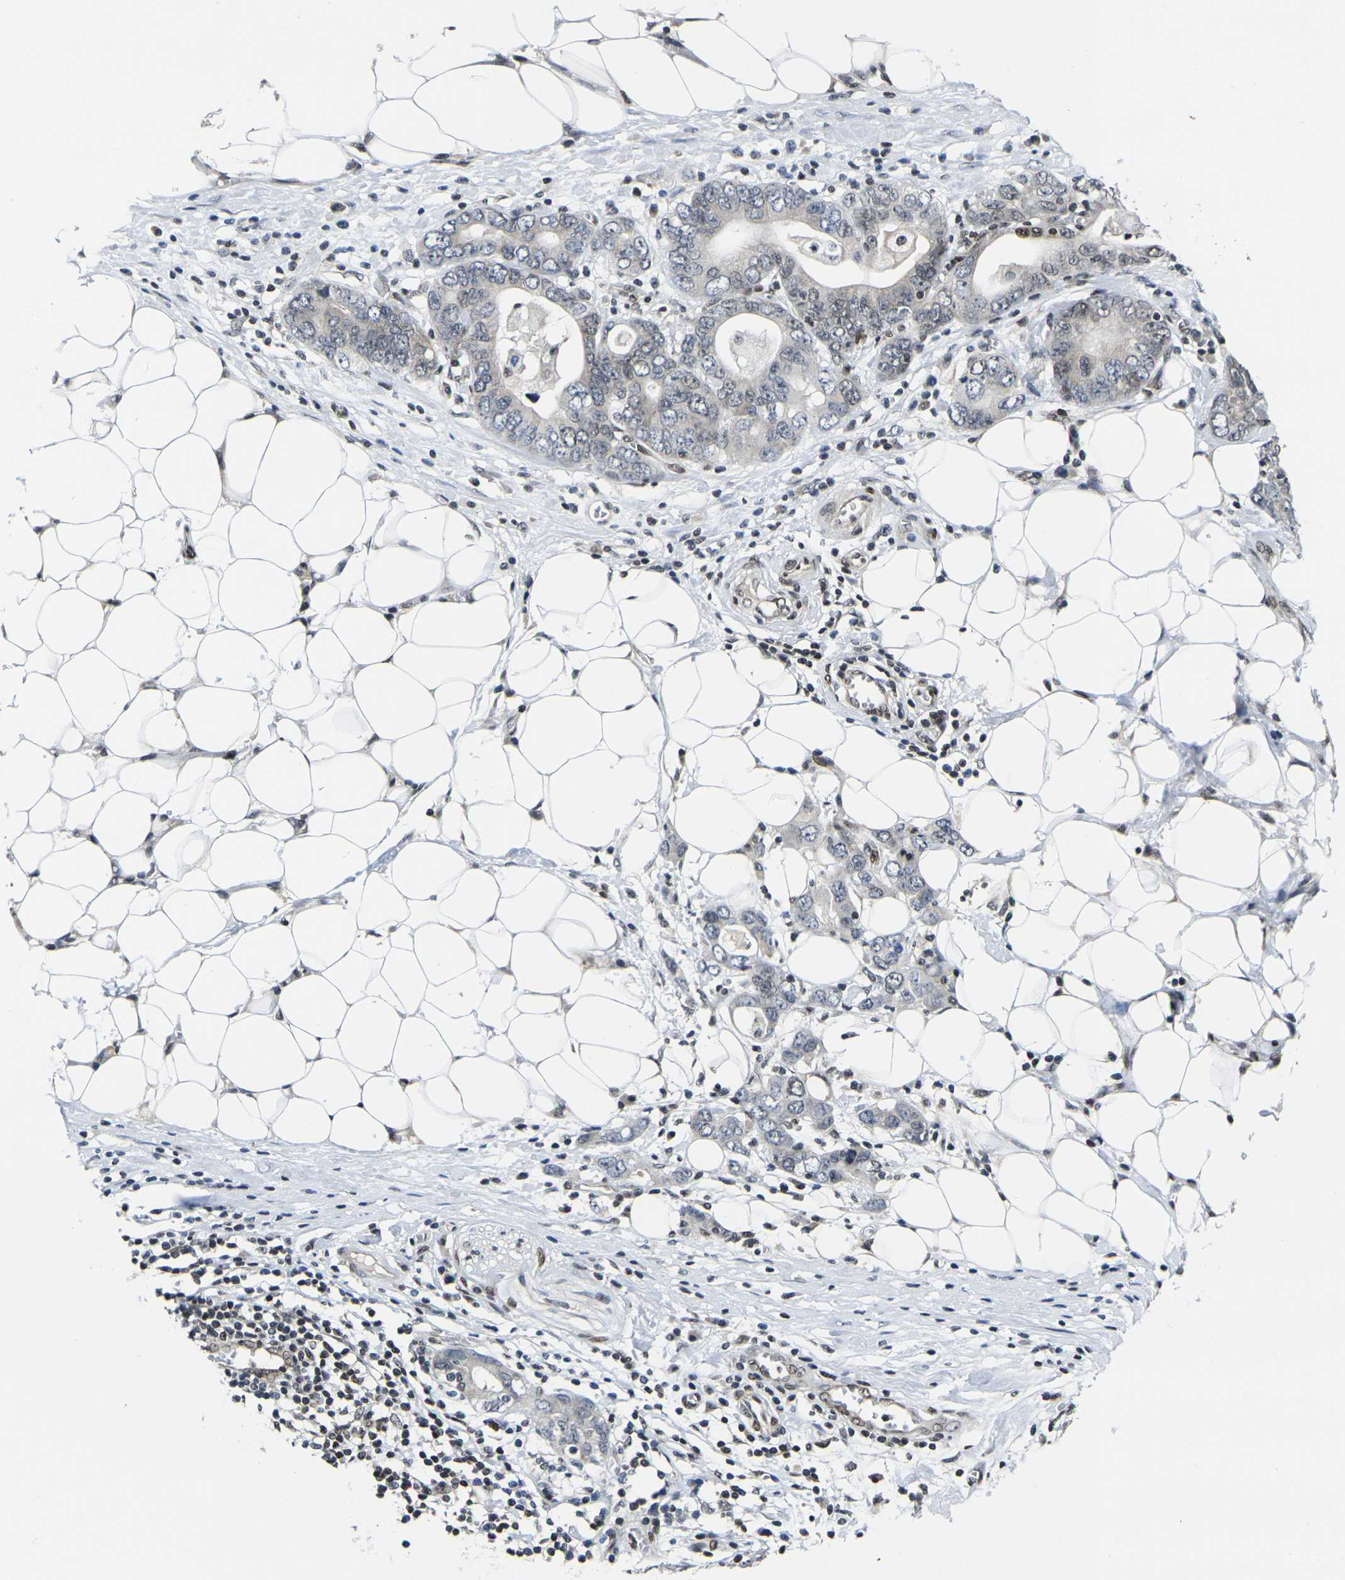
{"staining": {"intensity": "negative", "quantity": "none", "location": "none"}, "tissue": "stomach cancer", "cell_type": "Tumor cells", "image_type": "cancer", "snomed": [{"axis": "morphology", "description": "Adenocarcinoma, NOS"}, {"axis": "topography", "description": "Stomach, lower"}], "caption": "Immunohistochemistry of human stomach cancer demonstrates no positivity in tumor cells. Brightfield microscopy of IHC stained with DAB (brown) and hematoxylin (blue), captured at high magnification.", "gene": "H1-10", "patient": {"sex": "female", "age": 93}}